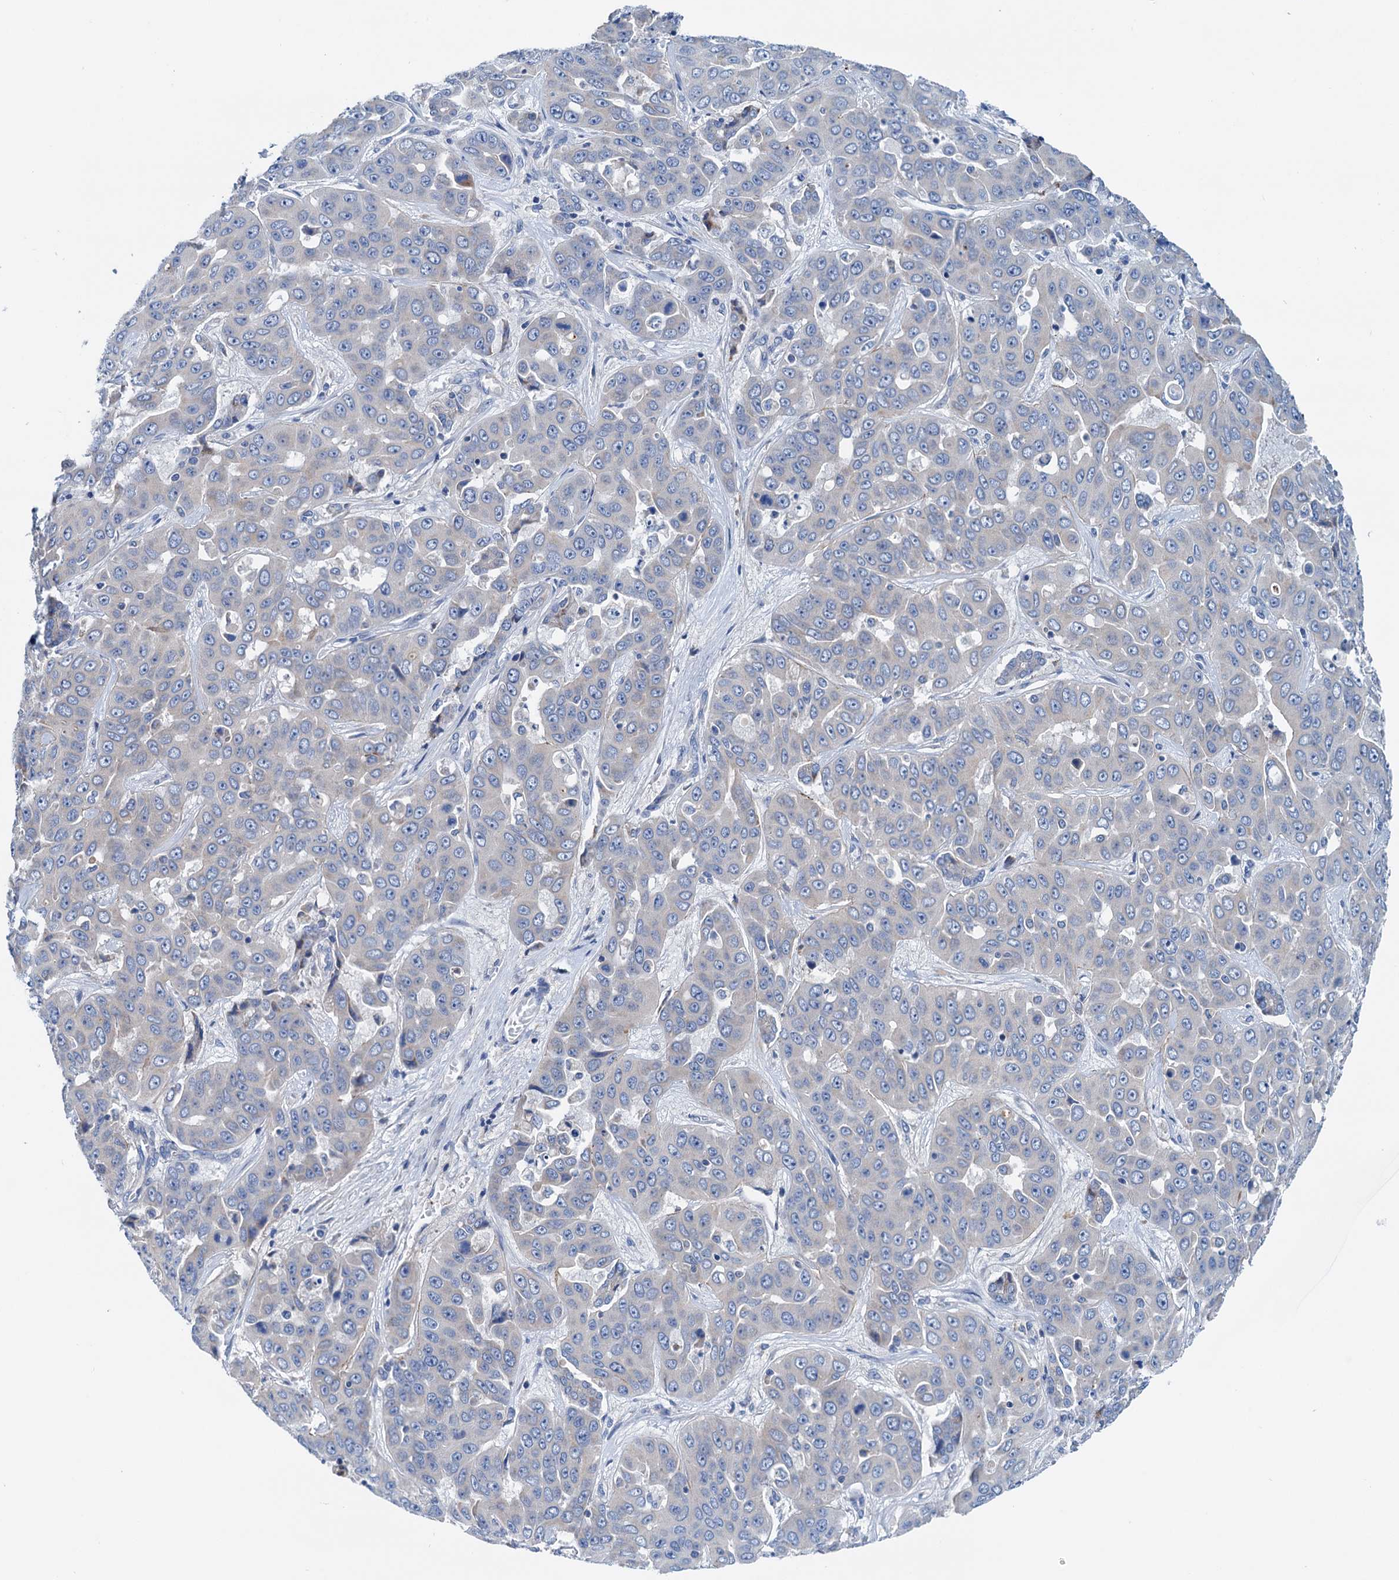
{"staining": {"intensity": "negative", "quantity": "none", "location": "none"}, "tissue": "liver cancer", "cell_type": "Tumor cells", "image_type": "cancer", "snomed": [{"axis": "morphology", "description": "Cholangiocarcinoma"}, {"axis": "topography", "description": "Liver"}], "caption": "Immunohistochemistry (IHC) histopathology image of neoplastic tissue: liver cancer stained with DAB shows no significant protein staining in tumor cells.", "gene": "KNDC1", "patient": {"sex": "female", "age": 52}}